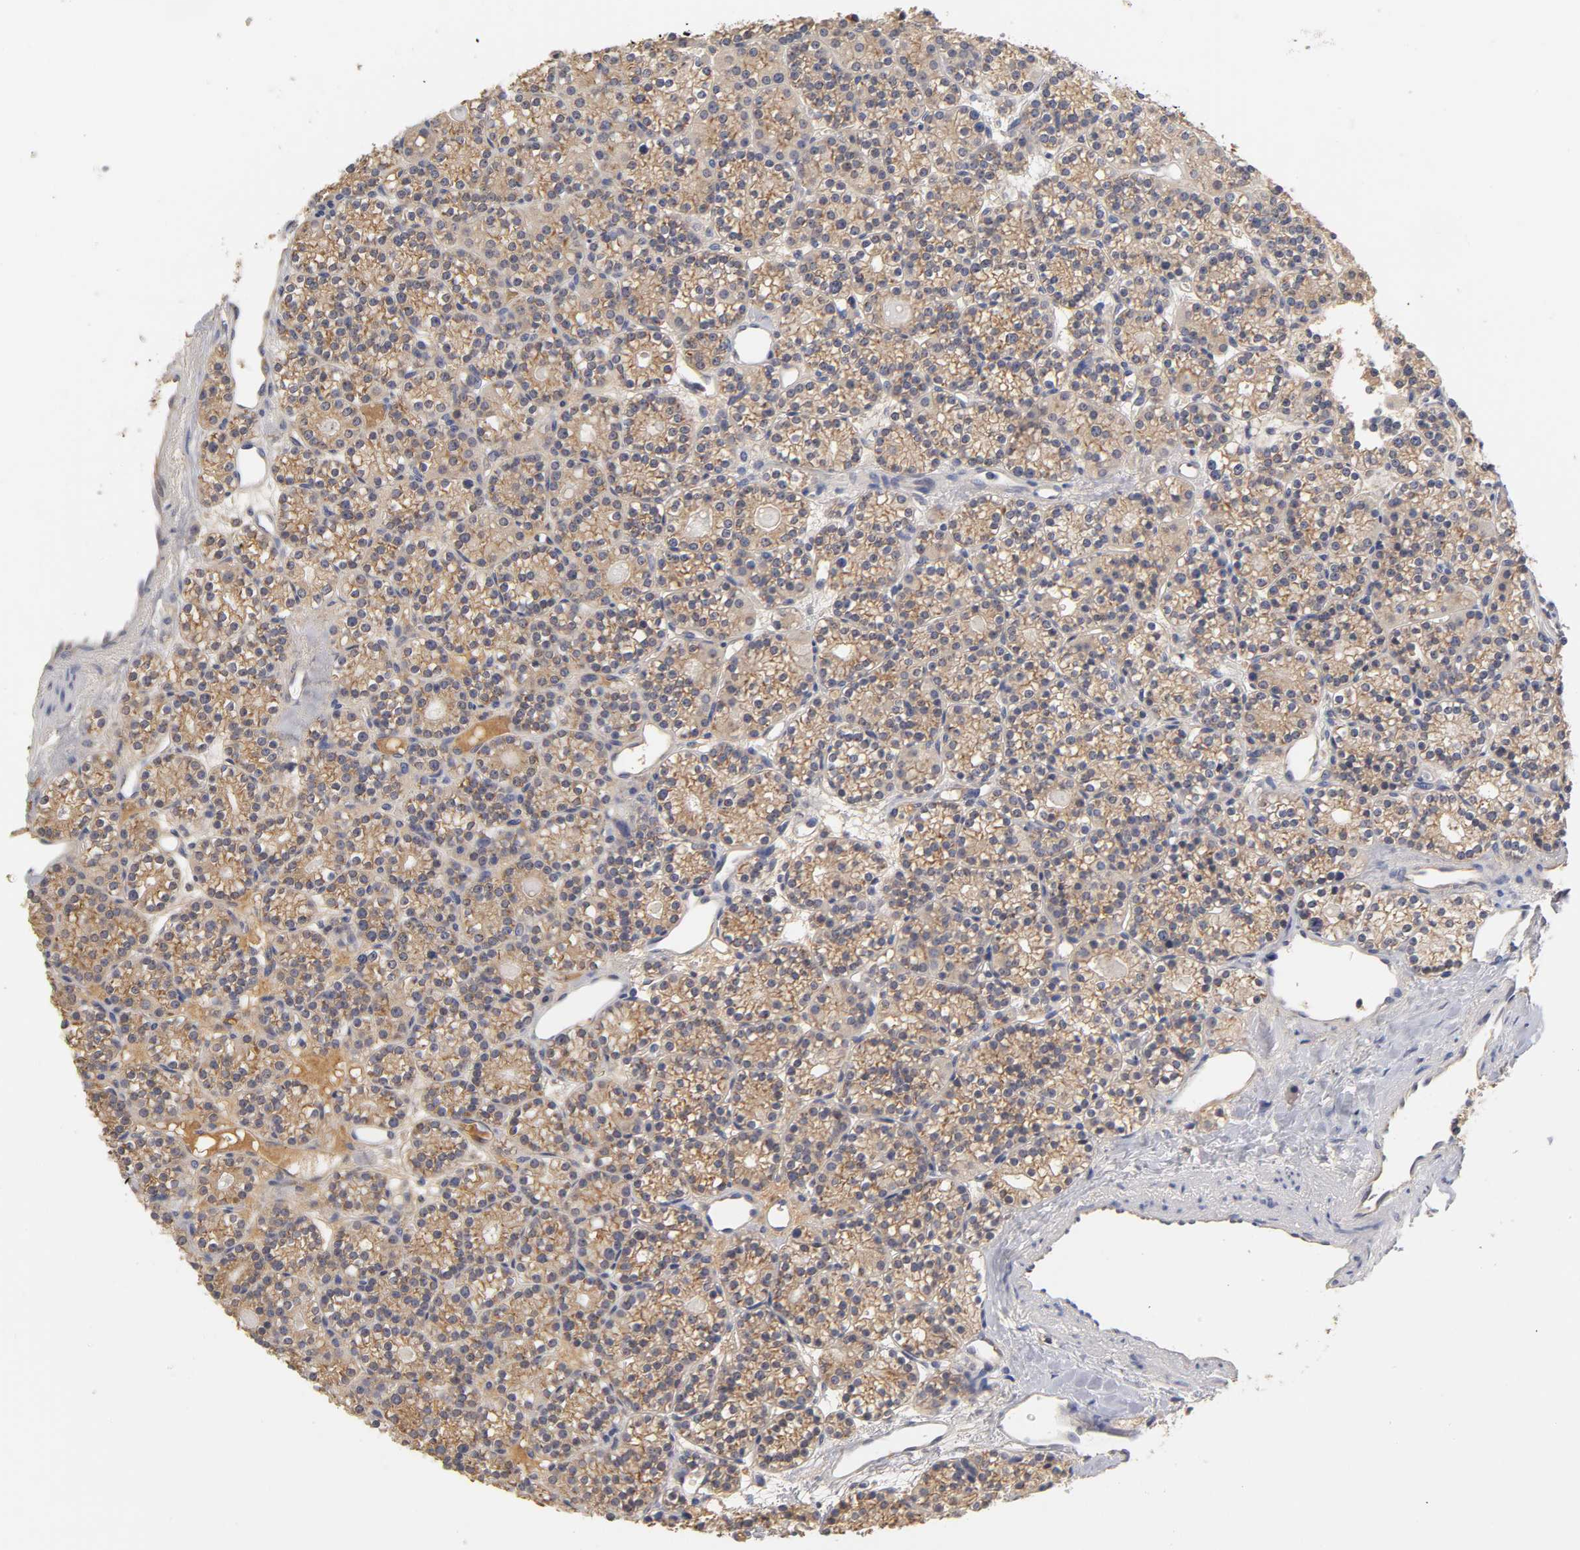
{"staining": {"intensity": "moderate", "quantity": ">75%", "location": "cytoplasmic/membranous"}, "tissue": "parathyroid gland", "cell_type": "Glandular cells", "image_type": "normal", "snomed": [{"axis": "morphology", "description": "Normal tissue, NOS"}, {"axis": "topography", "description": "Parathyroid gland"}], "caption": "Immunohistochemistry (IHC) (DAB) staining of benign parathyroid gland exhibits moderate cytoplasmic/membranous protein staining in approximately >75% of glandular cells.", "gene": "RPS29", "patient": {"sex": "female", "age": 64}}